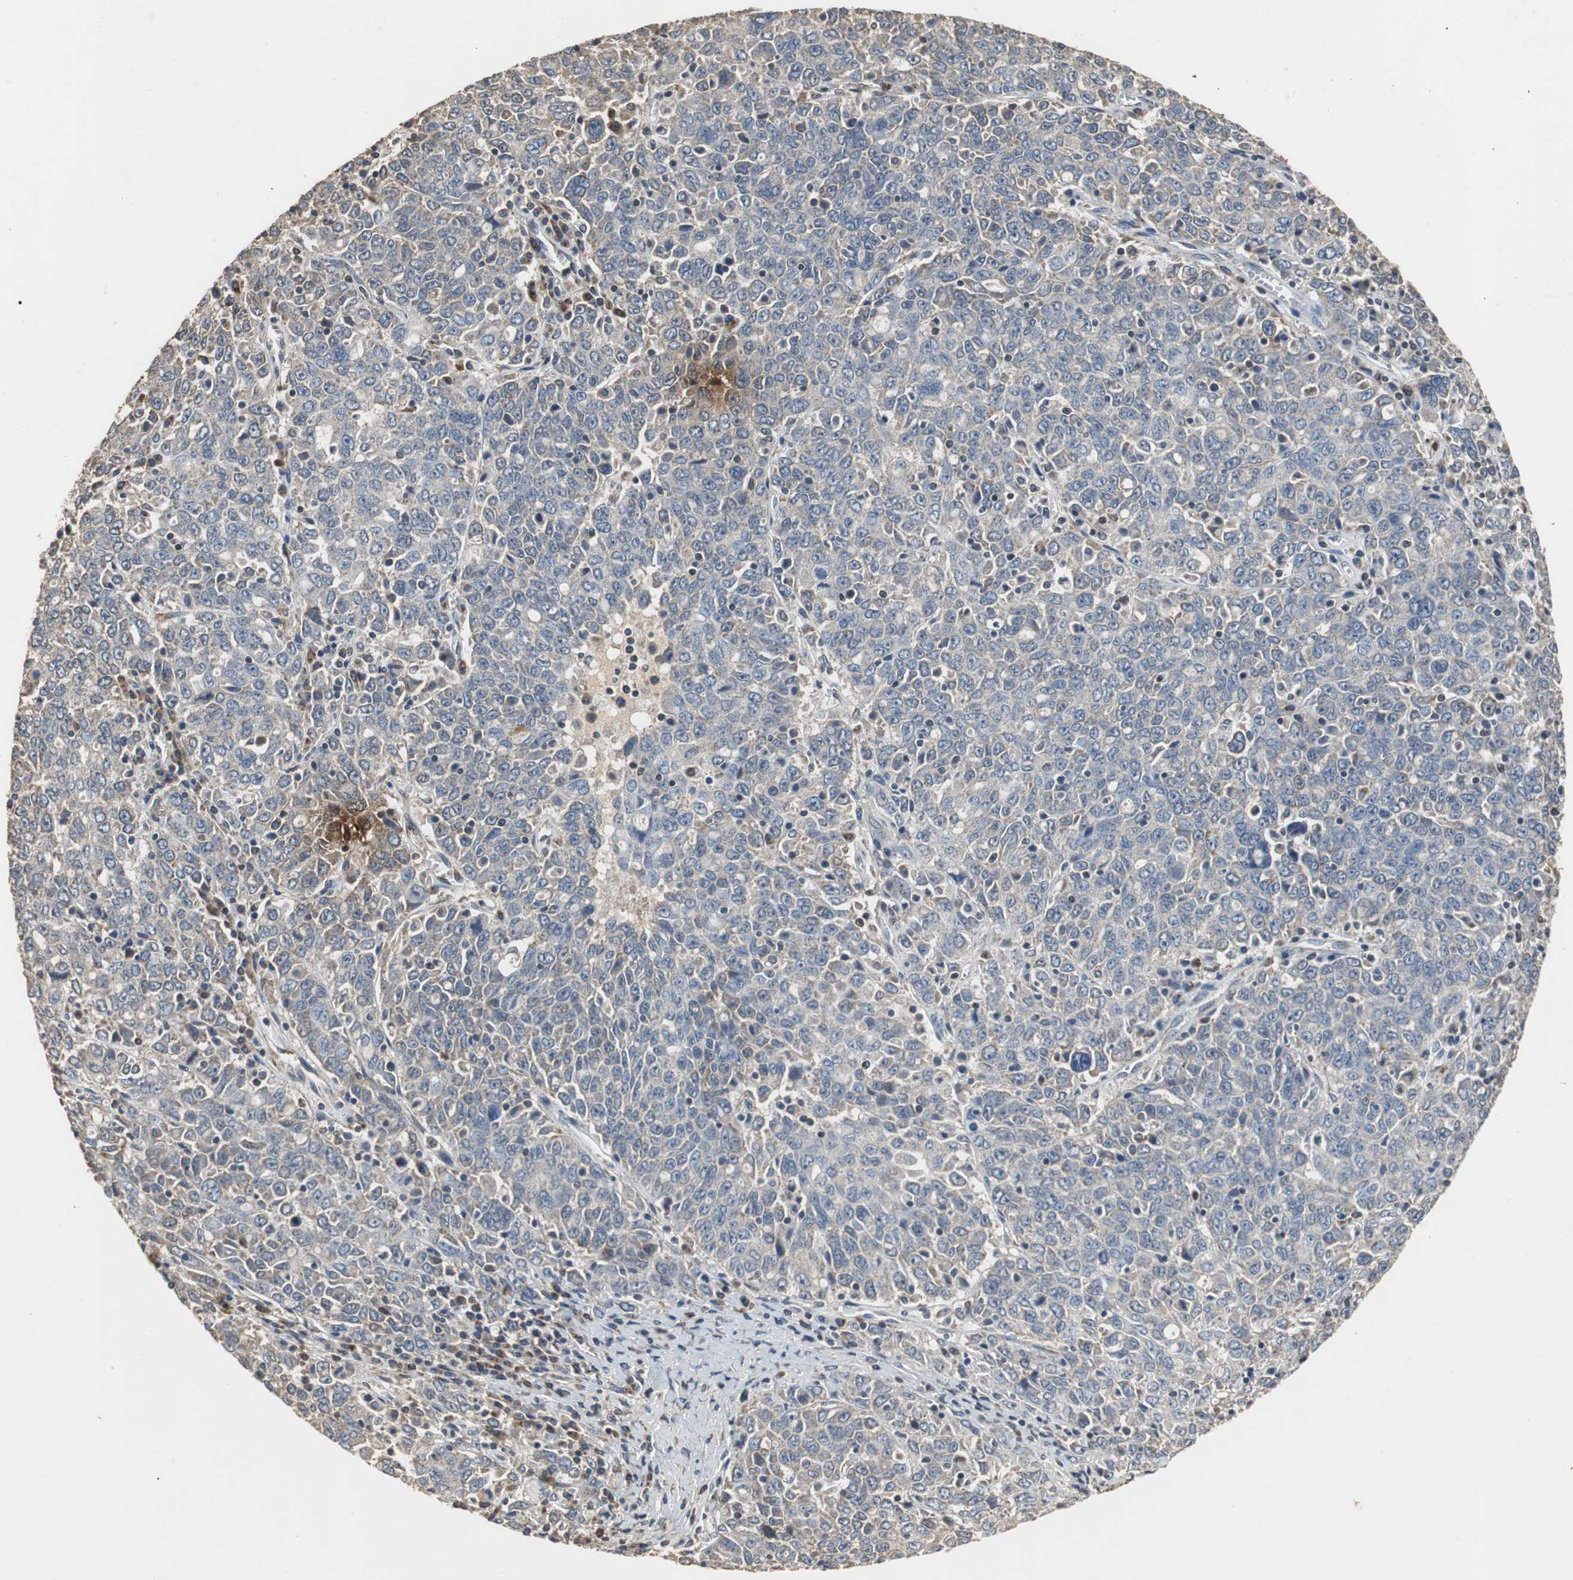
{"staining": {"intensity": "moderate", "quantity": "25%-75%", "location": "cytoplasmic/membranous"}, "tissue": "ovarian cancer", "cell_type": "Tumor cells", "image_type": "cancer", "snomed": [{"axis": "morphology", "description": "Carcinoma, endometroid"}, {"axis": "topography", "description": "Ovary"}], "caption": "Ovarian cancer was stained to show a protein in brown. There is medium levels of moderate cytoplasmic/membranous expression in approximately 25%-75% of tumor cells.", "gene": "NNT", "patient": {"sex": "female", "age": 62}}